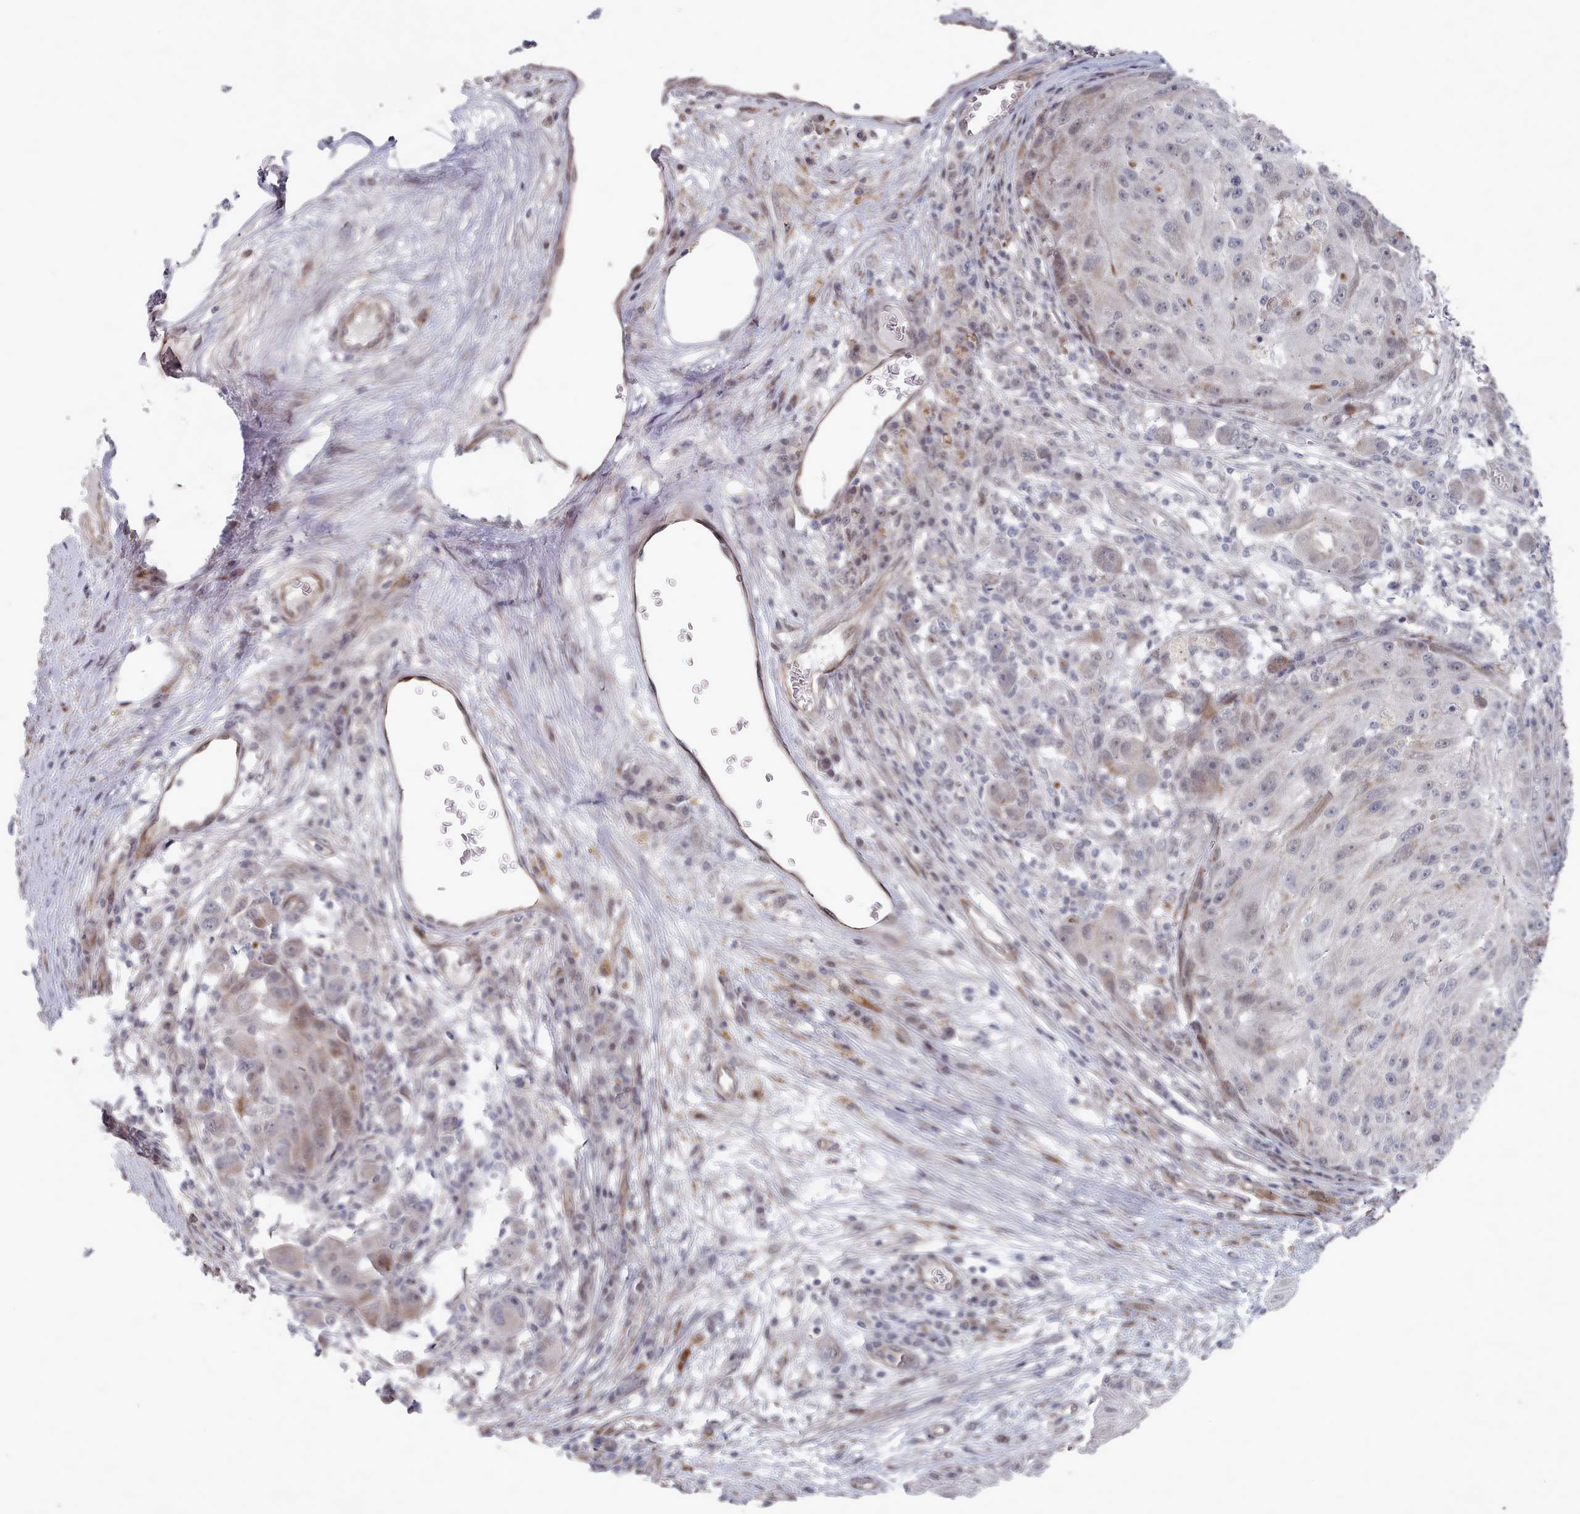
{"staining": {"intensity": "negative", "quantity": "none", "location": "none"}, "tissue": "melanoma", "cell_type": "Tumor cells", "image_type": "cancer", "snomed": [{"axis": "morphology", "description": "Malignant melanoma, NOS"}, {"axis": "topography", "description": "Skin"}], "caption": "The micrograph reveals no staining of tumor cells in malignant melanoma. (DAB immunohistochemistry (IHC) with hematoxylin counter stain).", "gene": "CPSF4", "patient": {"sex": "male", "age": 53}}